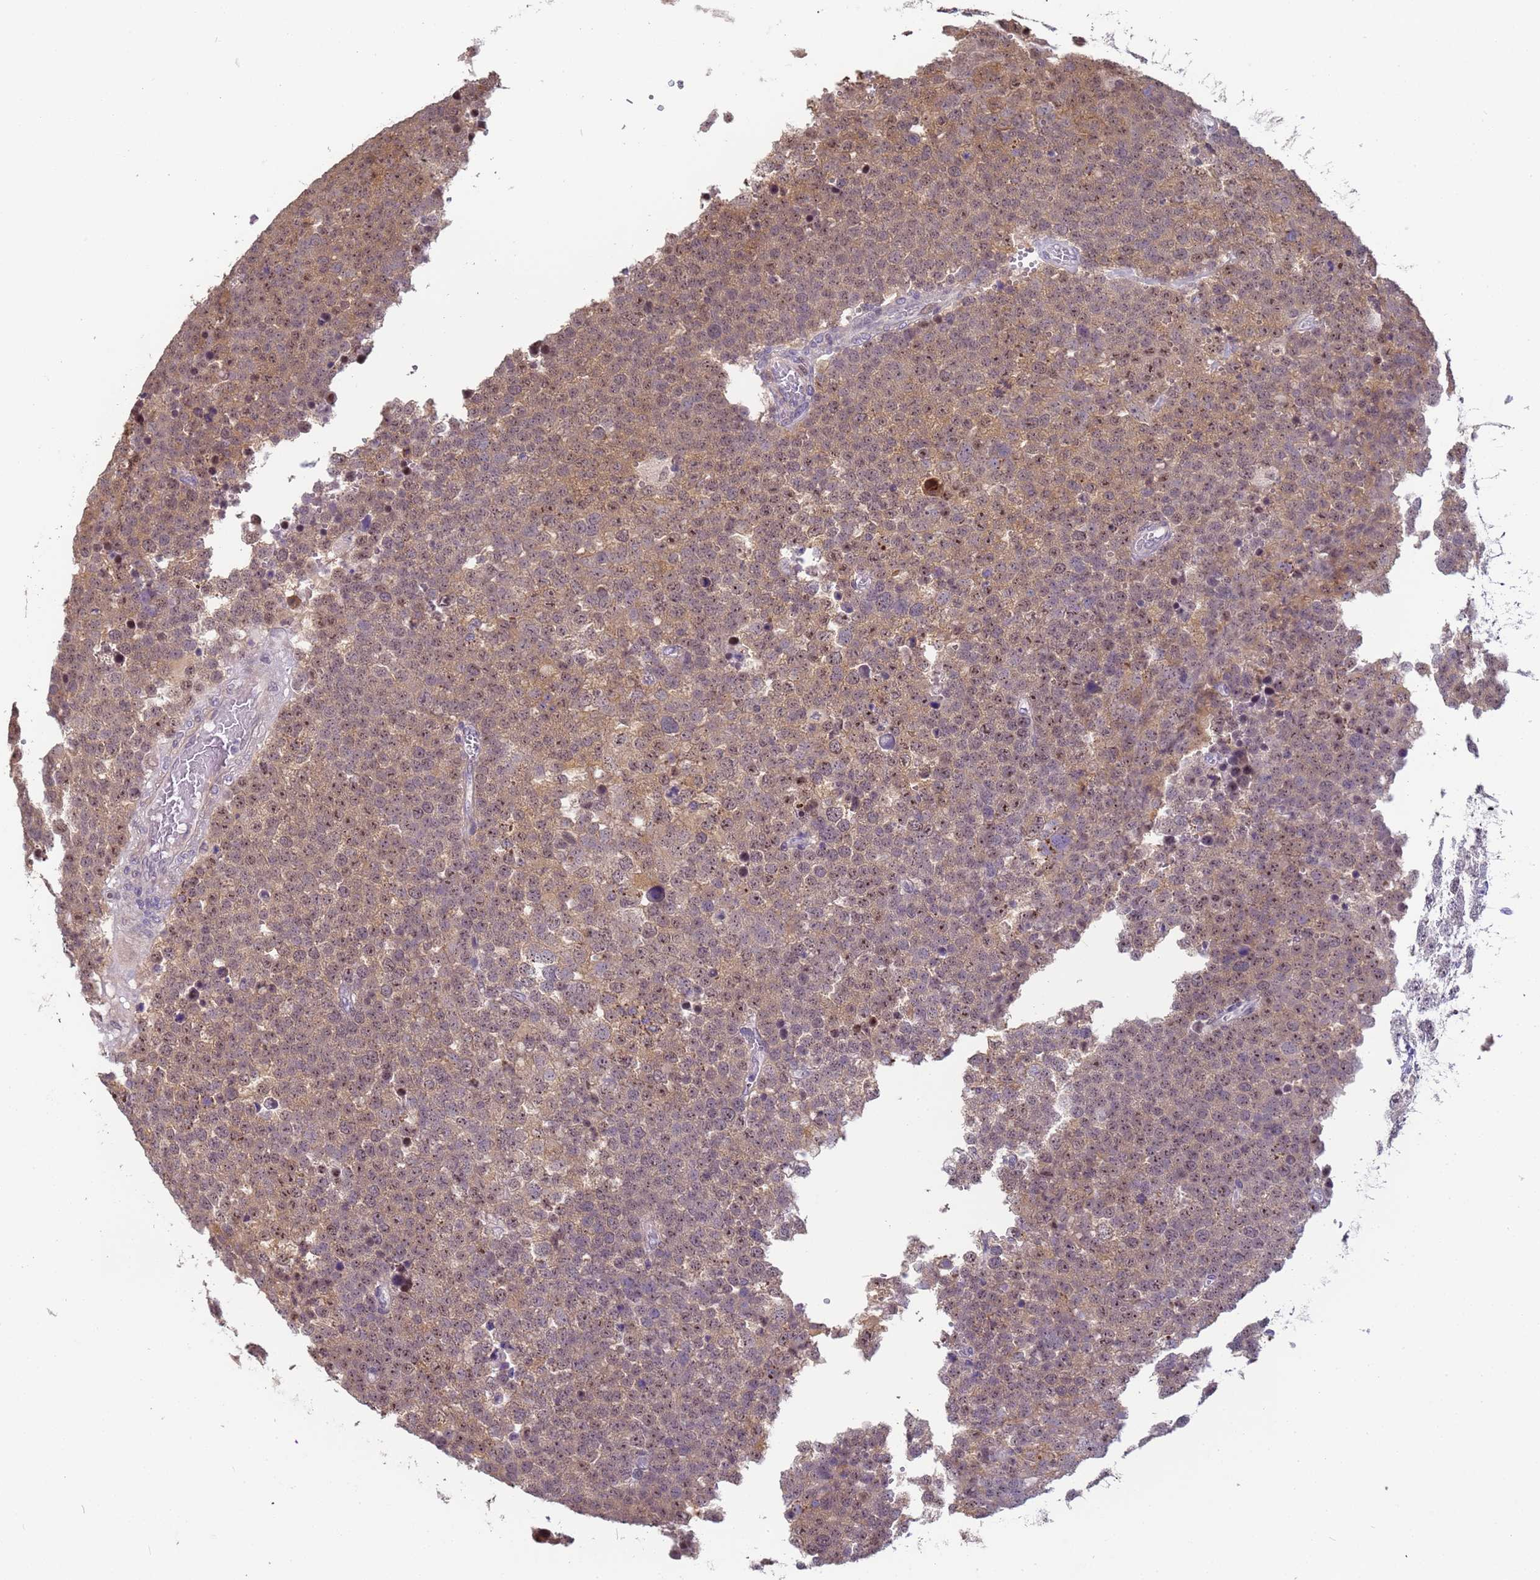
{"staining": {"intensity": "moderate", "quantity": ">75%", "location": "cytoplasmic/membranous,nuclear"}, "tissue": "testis cancer", "cell_type": "Tumor cells", "image_type": "cancer", "snomed": [{"axis": "morphology", "description": "Seminoma, NOS"}, {"axis": "topography", "description": "Testis"}], "caption": "A medium amount of moderate cytoplasmic/membranous and nuclear positivity is appreciated in about >75% of tumor cells in testis seminoma tissue. Immunohistochemistry stains the protein in brown and the nuclei are stained blue.", "gene": "VWA3A", "patient": {"sex": "male", "age": 71}}